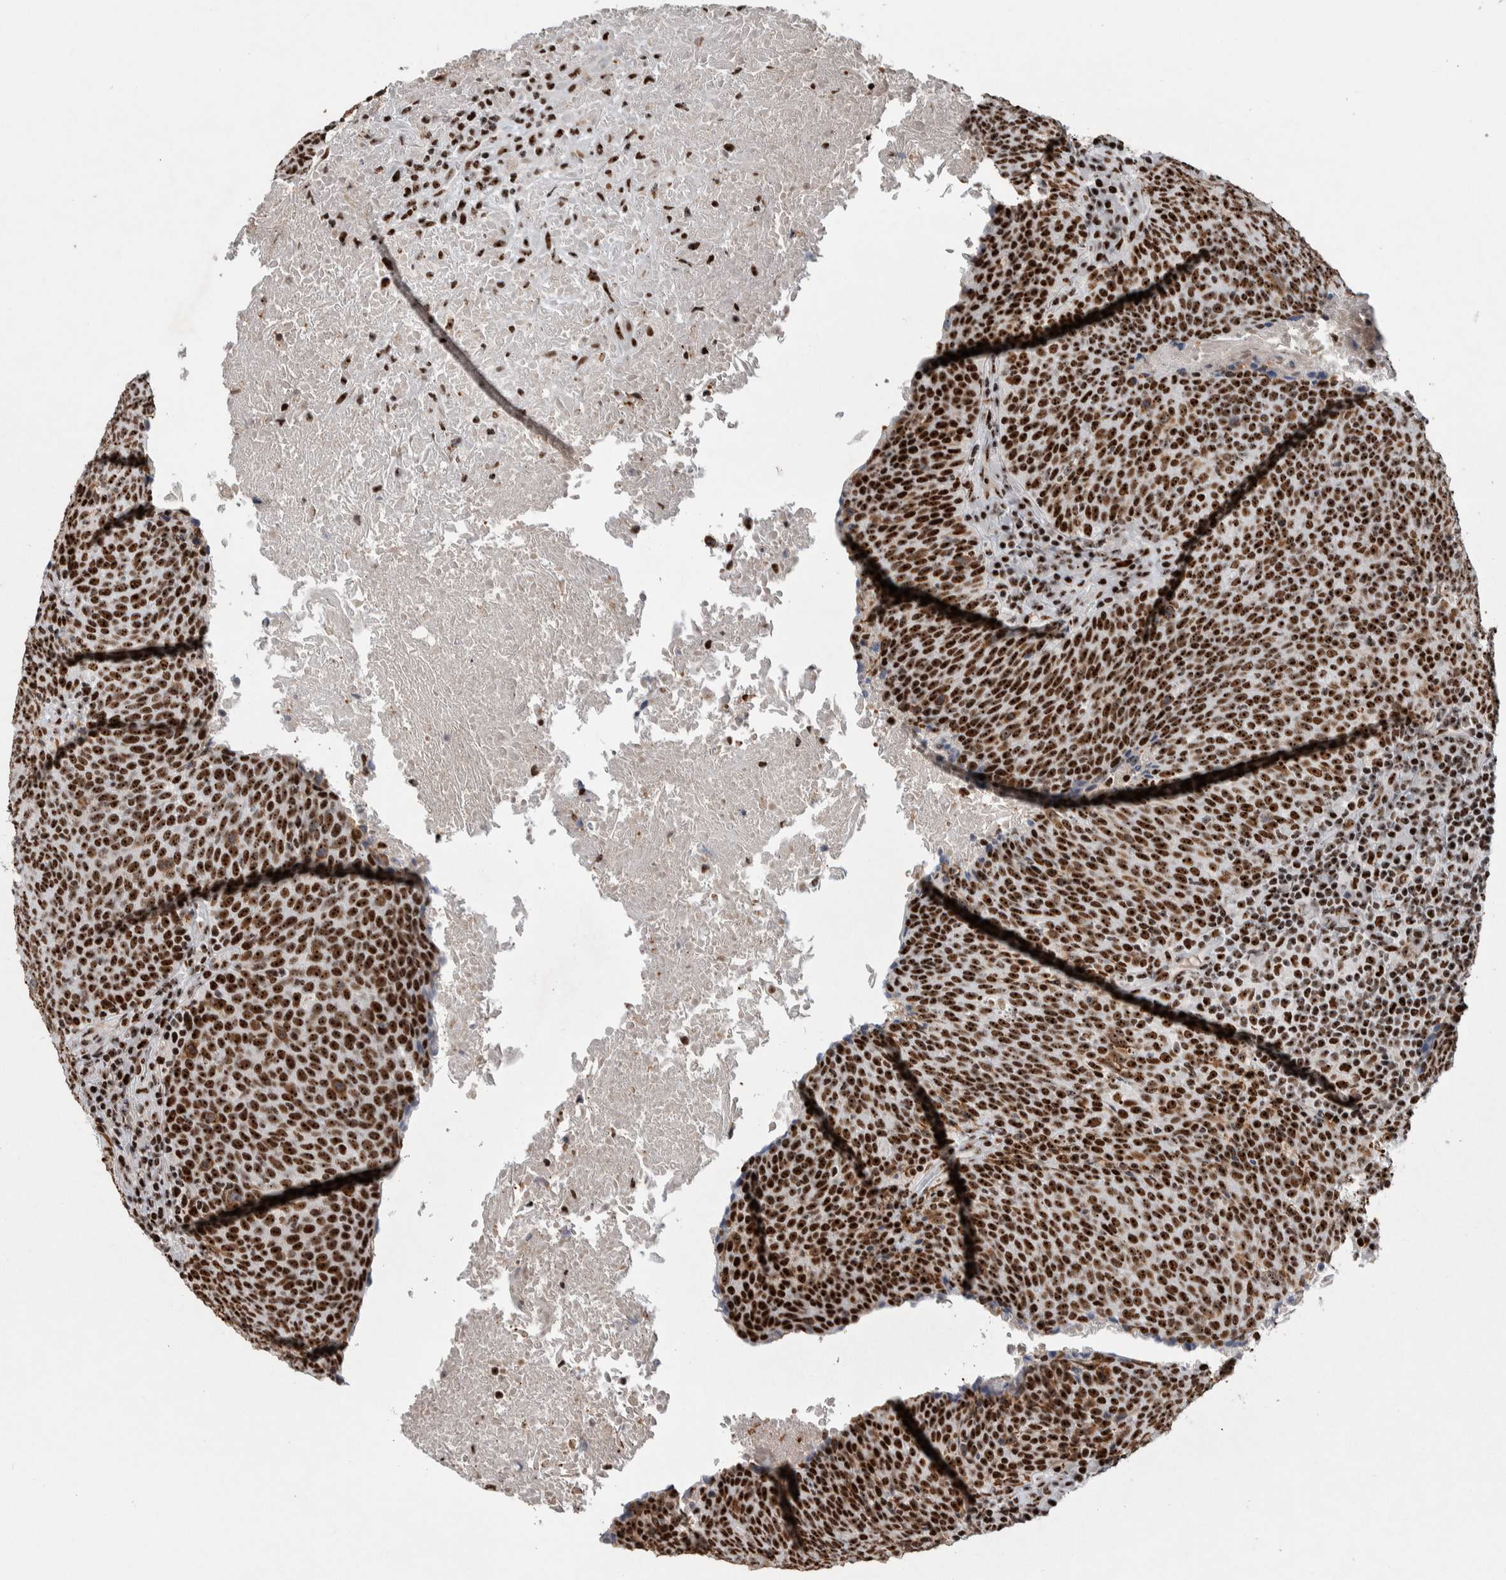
{"staining": {"intensity": "strong", "quantity": ">75%", "location": "nuclear"}, "tissue": "head and neck cancer", "cell_type": "Tumor cells", "image_type": "cancer", "snomed": [{"axis": "morphology", "description": "Squamous cell carcinoma, NOS"}, {"axis": "morphology", "description": "Squamous cell carcinoma, metastatic, NOS"}, {"axis": "topography", "description": "Lymph node"}, {"axis": "topography", "description": "Head-Neck"}], "caption": "Protein analysis of head and neck squamous cell carcinoma tissue shows strong nuclear staining in about >75% of tumor cells.", "gene": "NCL", "patient": {"sex": "male", "age": 62}}